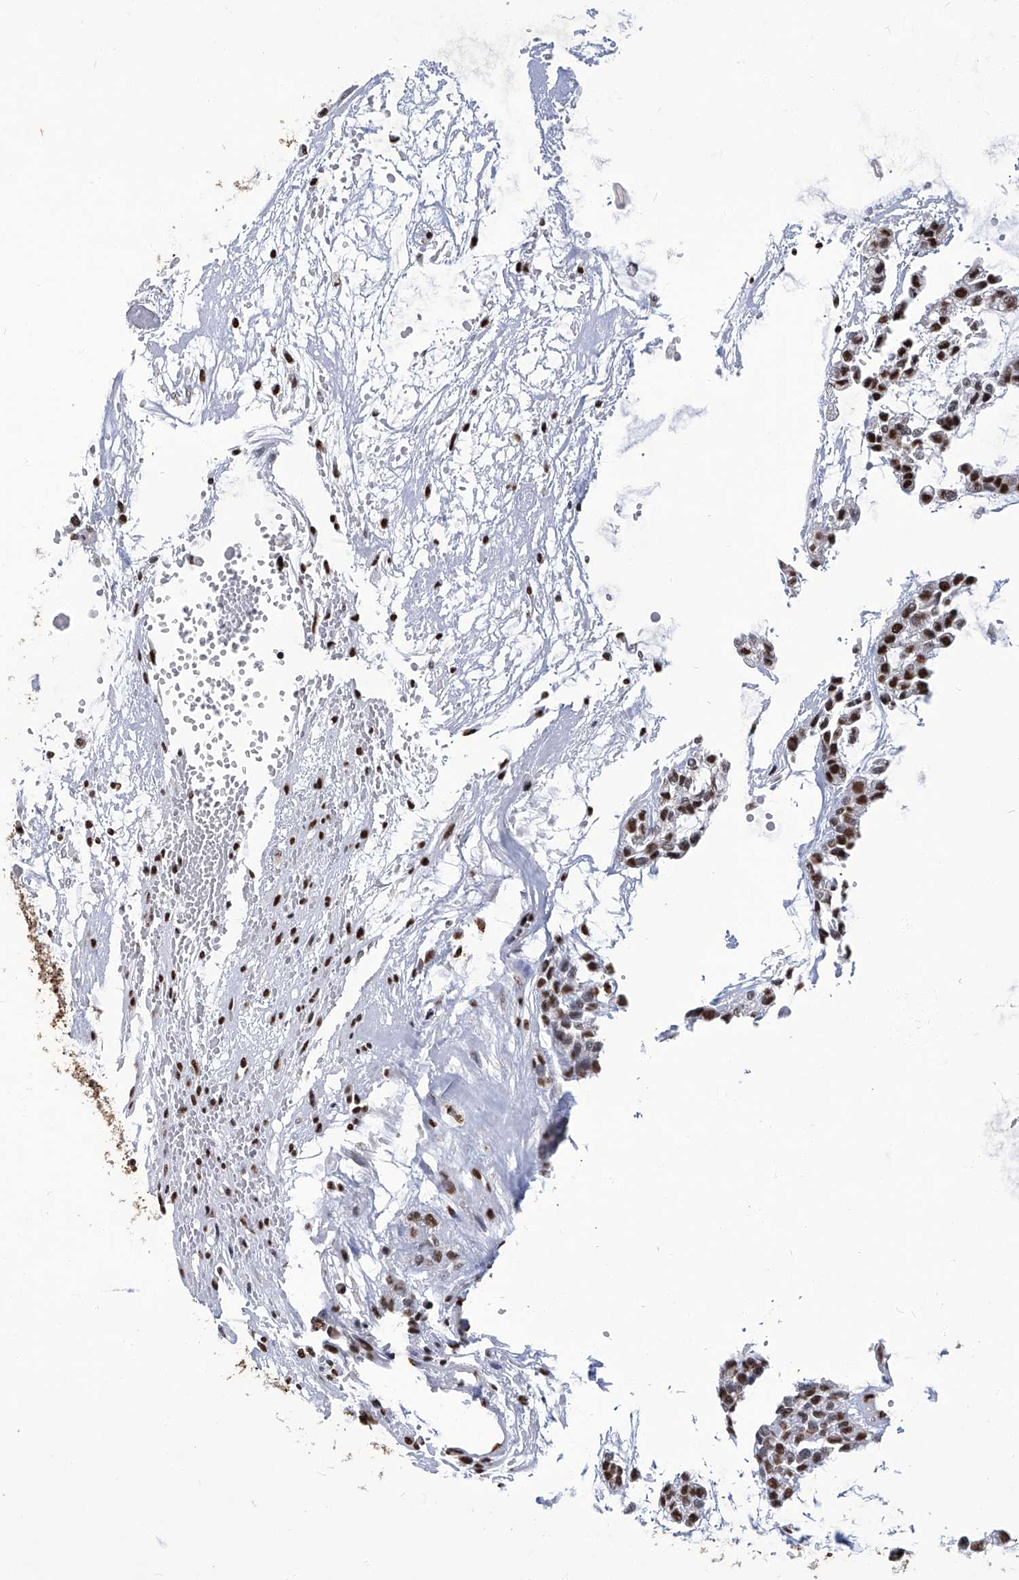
{"staining": {"intensity": "moderate", "quantity": ">75%", "location": "nuclear"}, "tissue": "head and neck cancer", "cell_type": "Tumor cells", "image_type": "cancer", "snomed": [{"axis": "morphology", "description": "Adenocarcinoma, NOS"}, {"axis": "morphology", "description": "Adenoma, NOS"}, {"axis": "topography", "description": "Head-Neck"}], "caption": "Adenoma (head and neck) stained with a protein marker displays moderate staining in tumor cells.", "gene": "HBP1", "patient": {"sex": "female", "age": 55}}